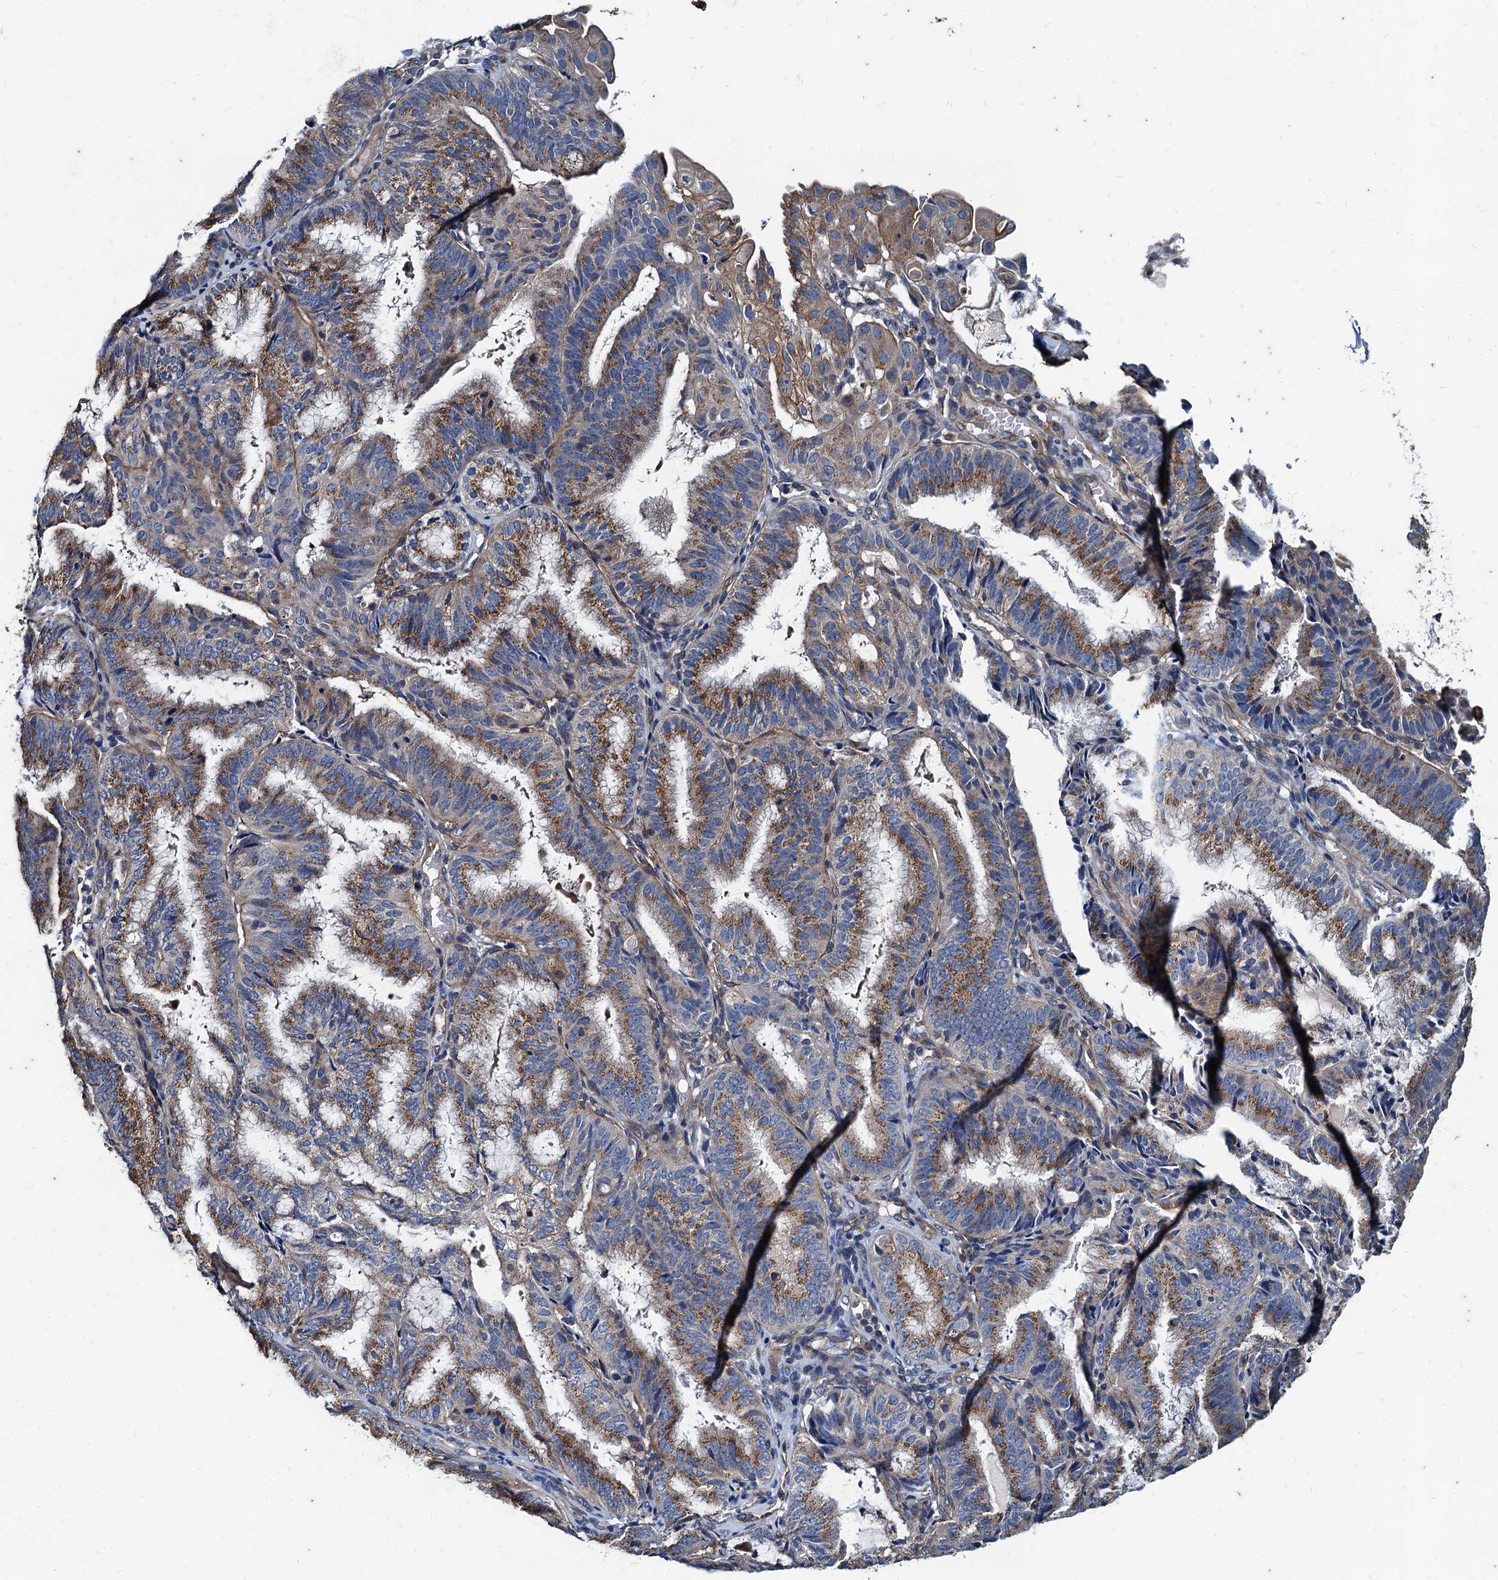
{"staining": {"intensity": "moderate", "quantity": ">75%", "location": "cytoplasmic/membranous"}, "tissue": "endometrial cancer", "cell_type": "Tumor cells", "image_type": "cancer", "snomed": [{"axis": "morphology", "description": "Adenocarcinoma, NOS"}, {"axis": "topography", "description": "Endometrium"}], "caption": "Endometrial cancer stained with a protein marker demonstrates moderate staining in tumor cells.", "gene": "NGRN", "patient": {"sex": "female", "age": 49}}